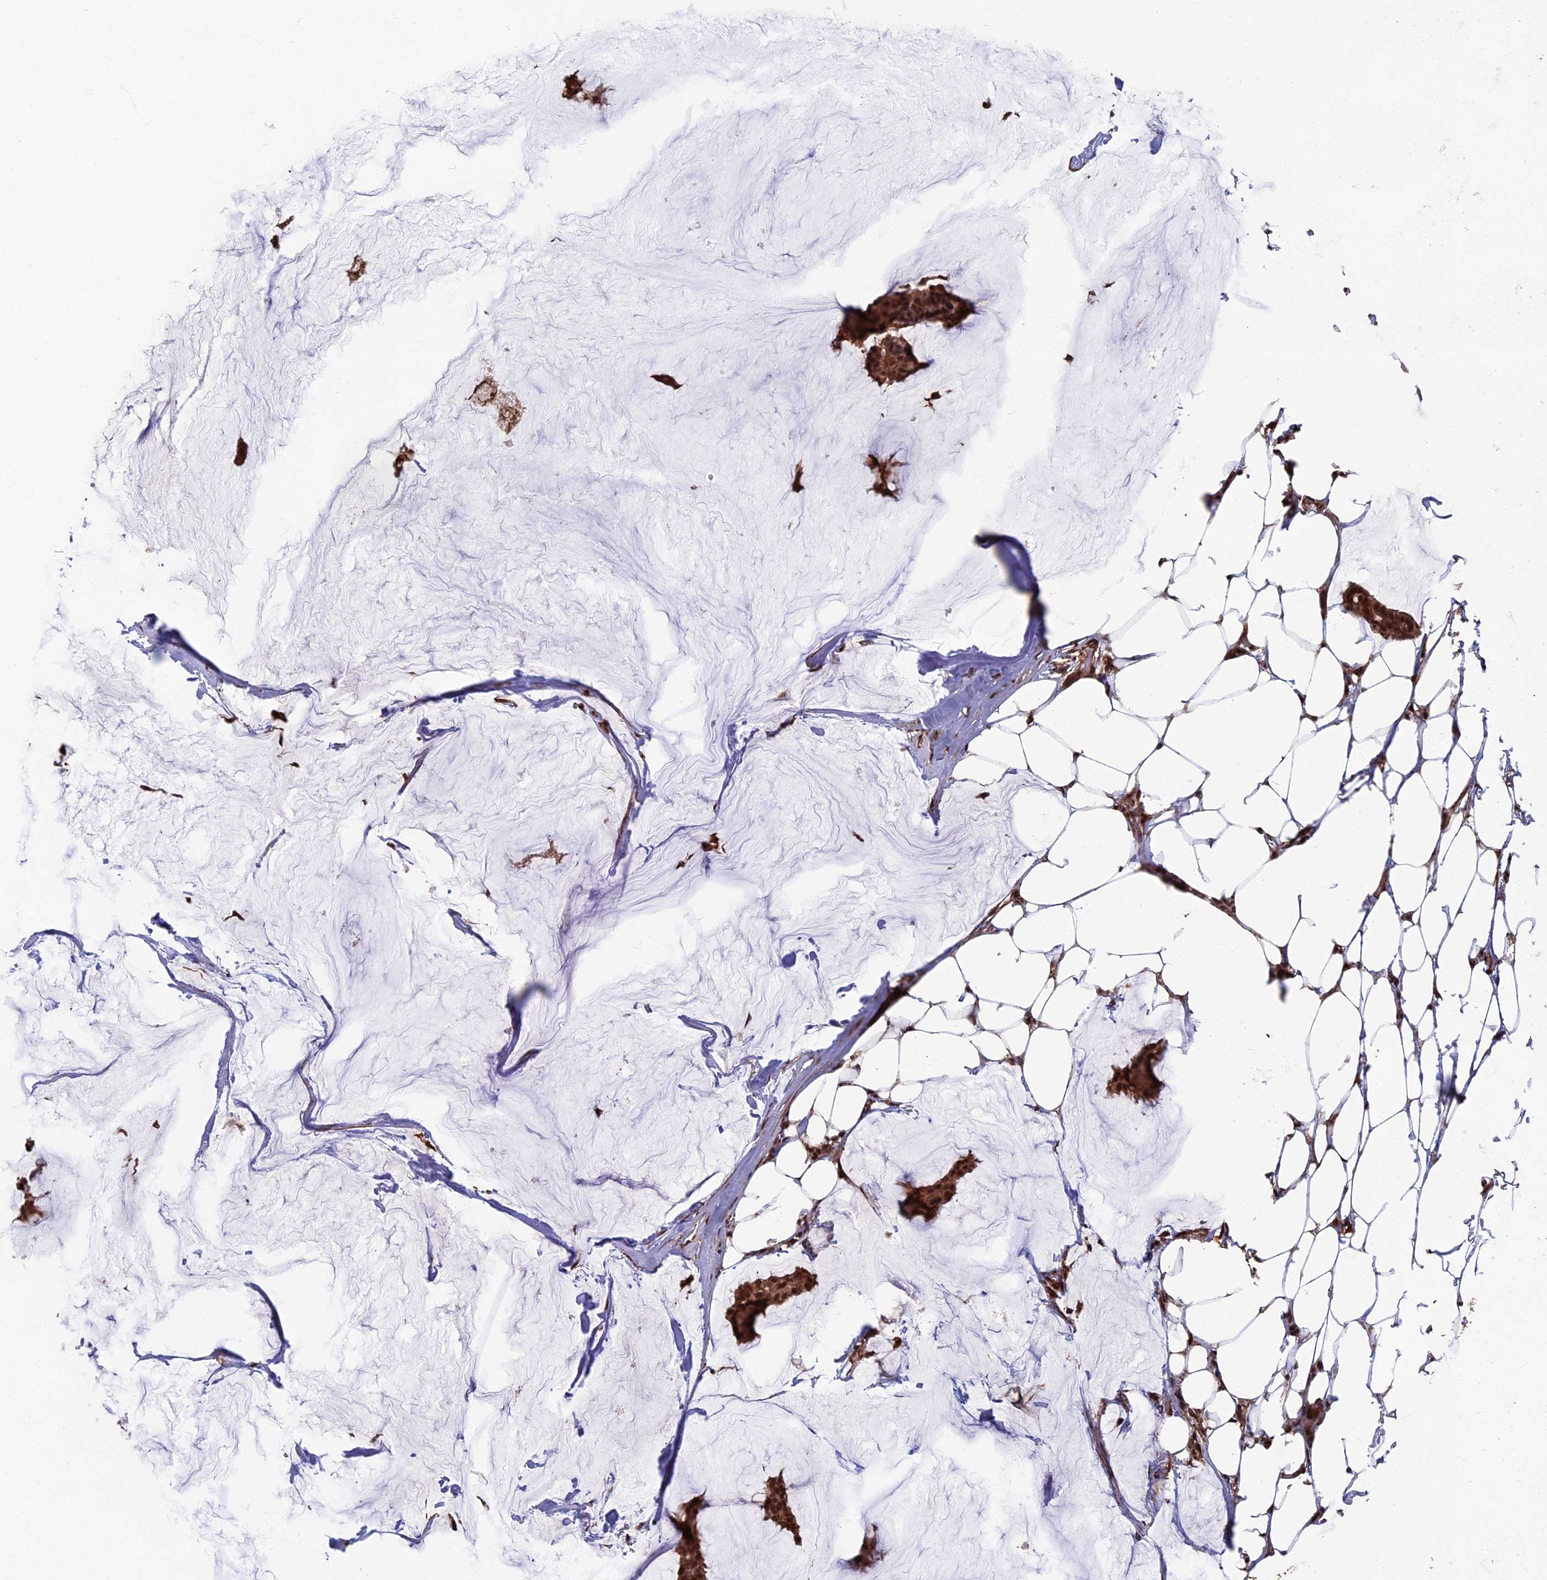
{"staining": {"intensity": "moderate", "quantity": ">75%", "location": "cytoplasmic/membranous,nuclear"}, "tissue": "breast cancer", "cell_type": "Tumor cells", "image_type": "cancer", "snomed": [{"axis": "morphology", "description": "Duct carcinoma"}, {"axis": "topography", "description": "Breast"}], "caption": "Invasive ductal carcinoma (breast) stained for a protein (brown) displays moderate cytoplasmic/membranous and nuclear positive staining in about >75% of tumor cells.", "gene": "CTDP1", "patient": {"sex": "female", "age": 93}}